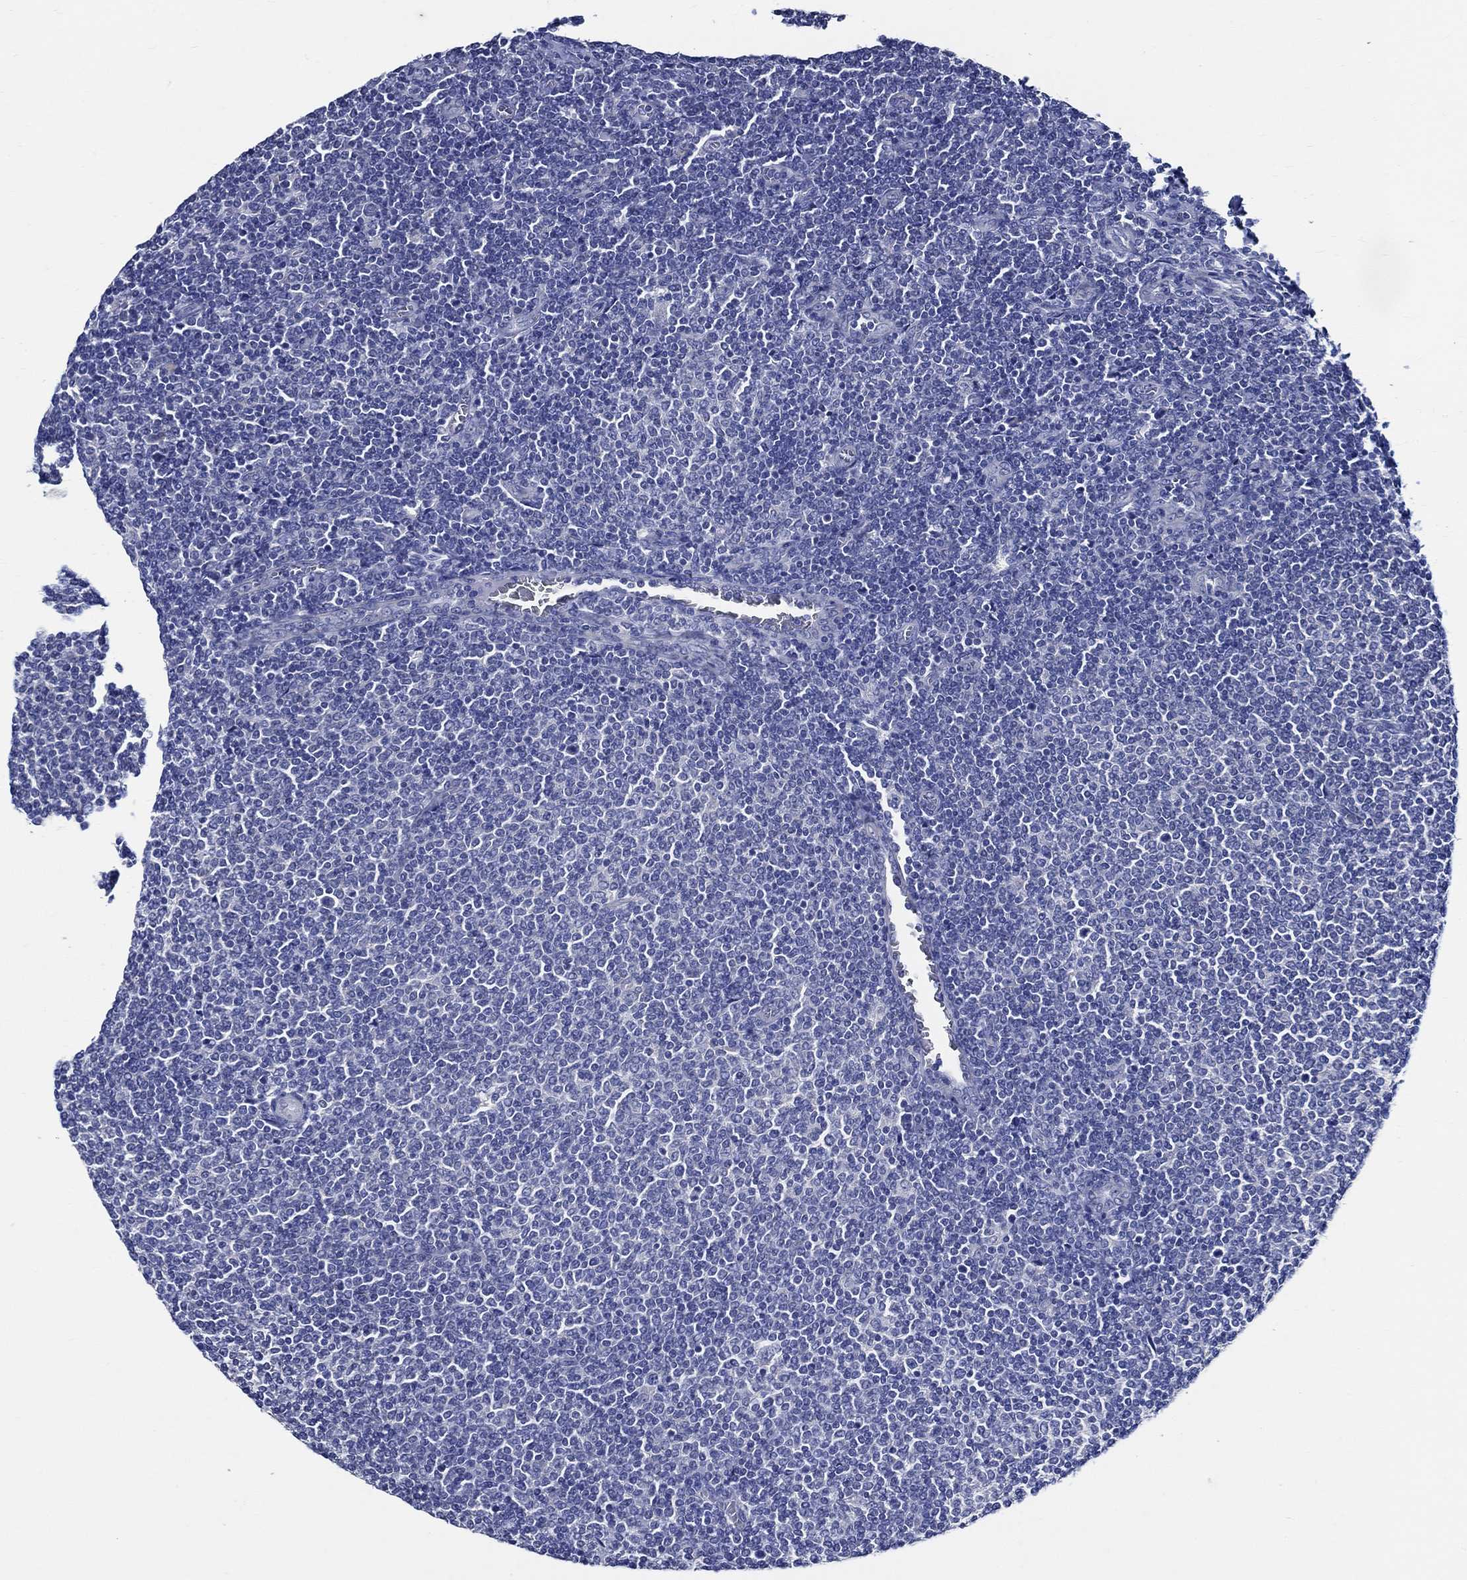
{"staining": {"intensity": "negative", "quantity": "none", "location": "none"}, "tissue": "lymphoma", "cell_type": "Tumor cells", "image_type": "cancer", "snomed": [{"axis": "morphology", "description": "Malignant lymphoma, non-Hodgkin's type, Low grade"}, {"axis": "topography", "description": "Lymph node"}], "caption": "Immunohistochemistry (IHC) of lymphoma exhibits no expression in tumor cells.", "gene": "SKOR1", "patient": {"sex": "male", "age": 52}}